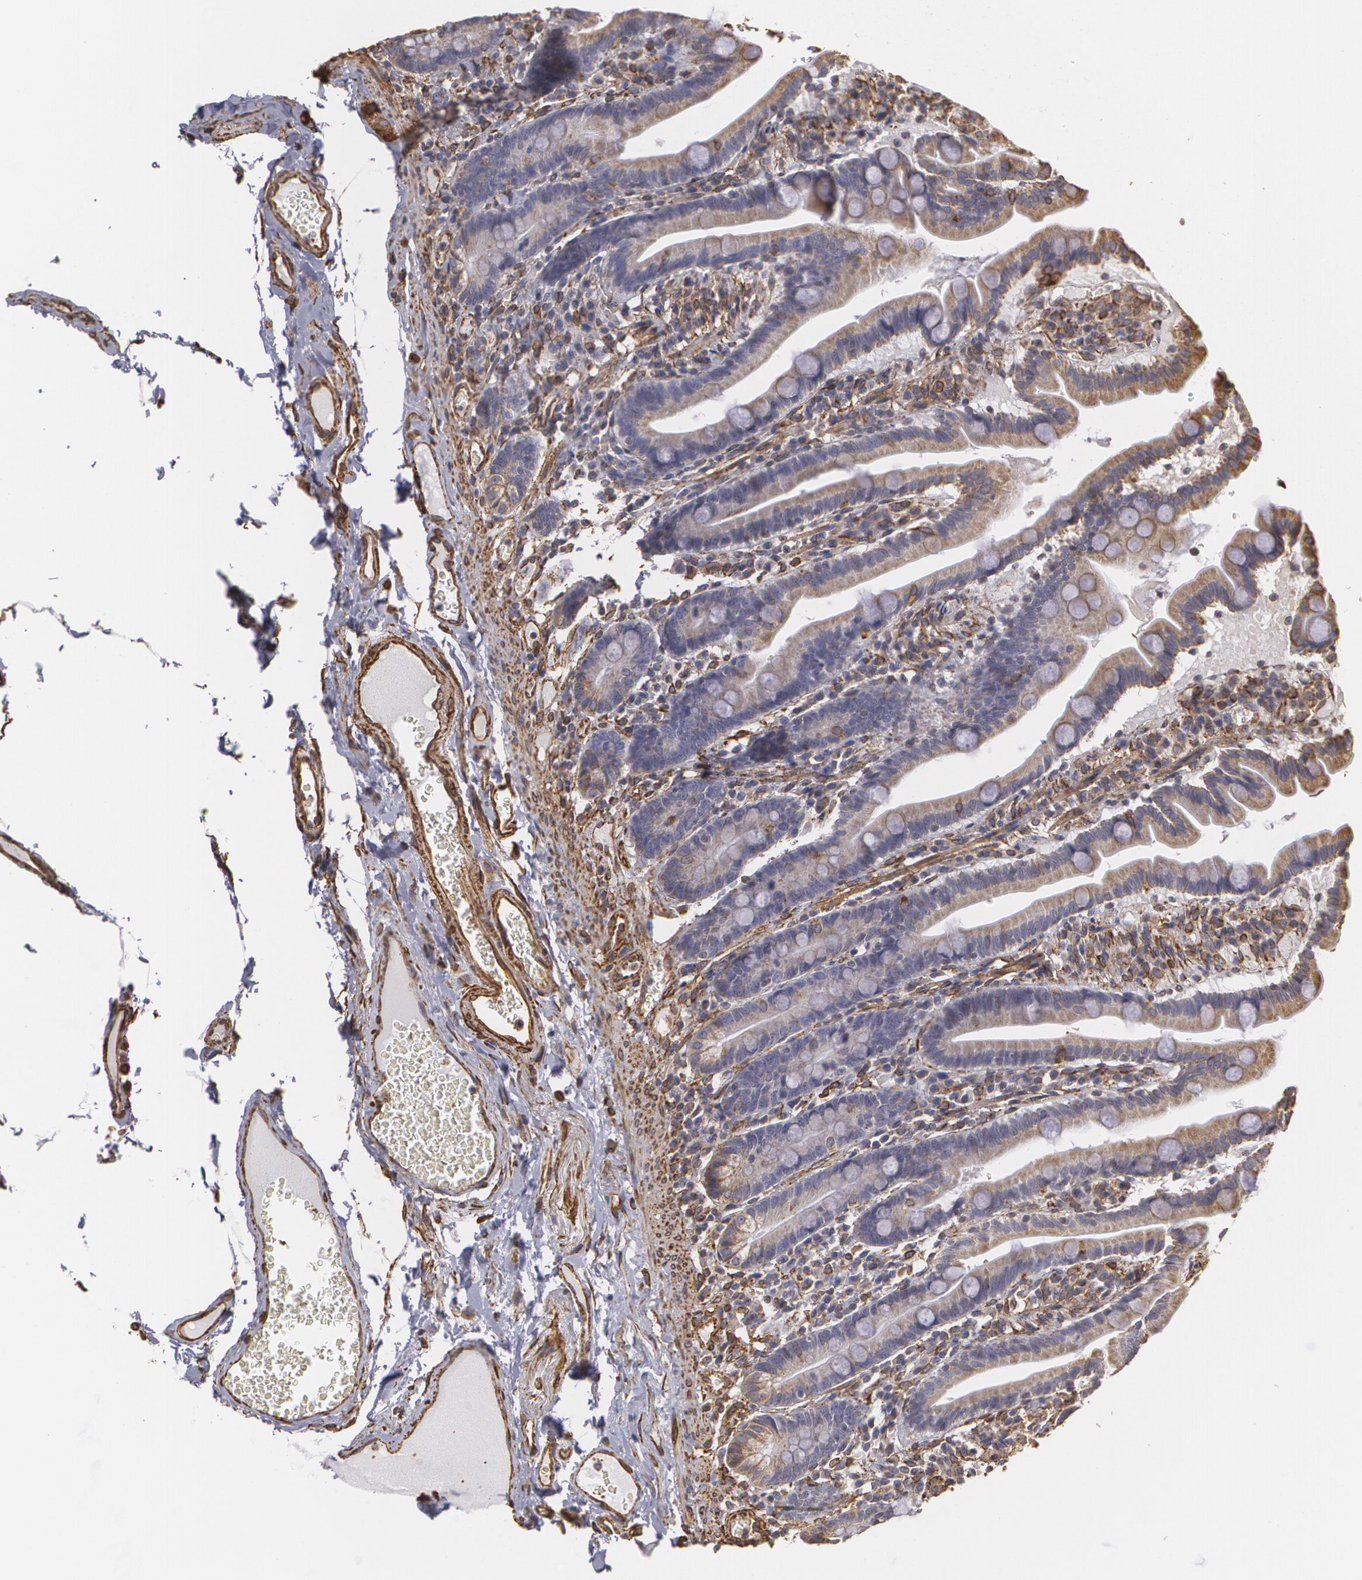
{"staining": {"intensity": "weak", "quantity": ">75%", "location": "cytoplasmic/membranous"}, "tissue": "duodenum", "cell_type": "Glandular cells", "image_type": "normal", "snomed": [{"axis": "morphology", "description": "Normal tissue, NOS"}, {"axis": "topography", "description": "Duodenum"}], "caption": "Immunohistochemistry (IHC) (DAB (3,3'-diaminobenzidine)) staining of unremarkable human duodenum demonstrates weak cytoplasmic/membranous protein expression in about >75% of glandular cells. (Brightfield microscopy of DAB IHC at high magnification).", "gene": "CYB5R3", "patient": {"sex": "female", "age": 75}}